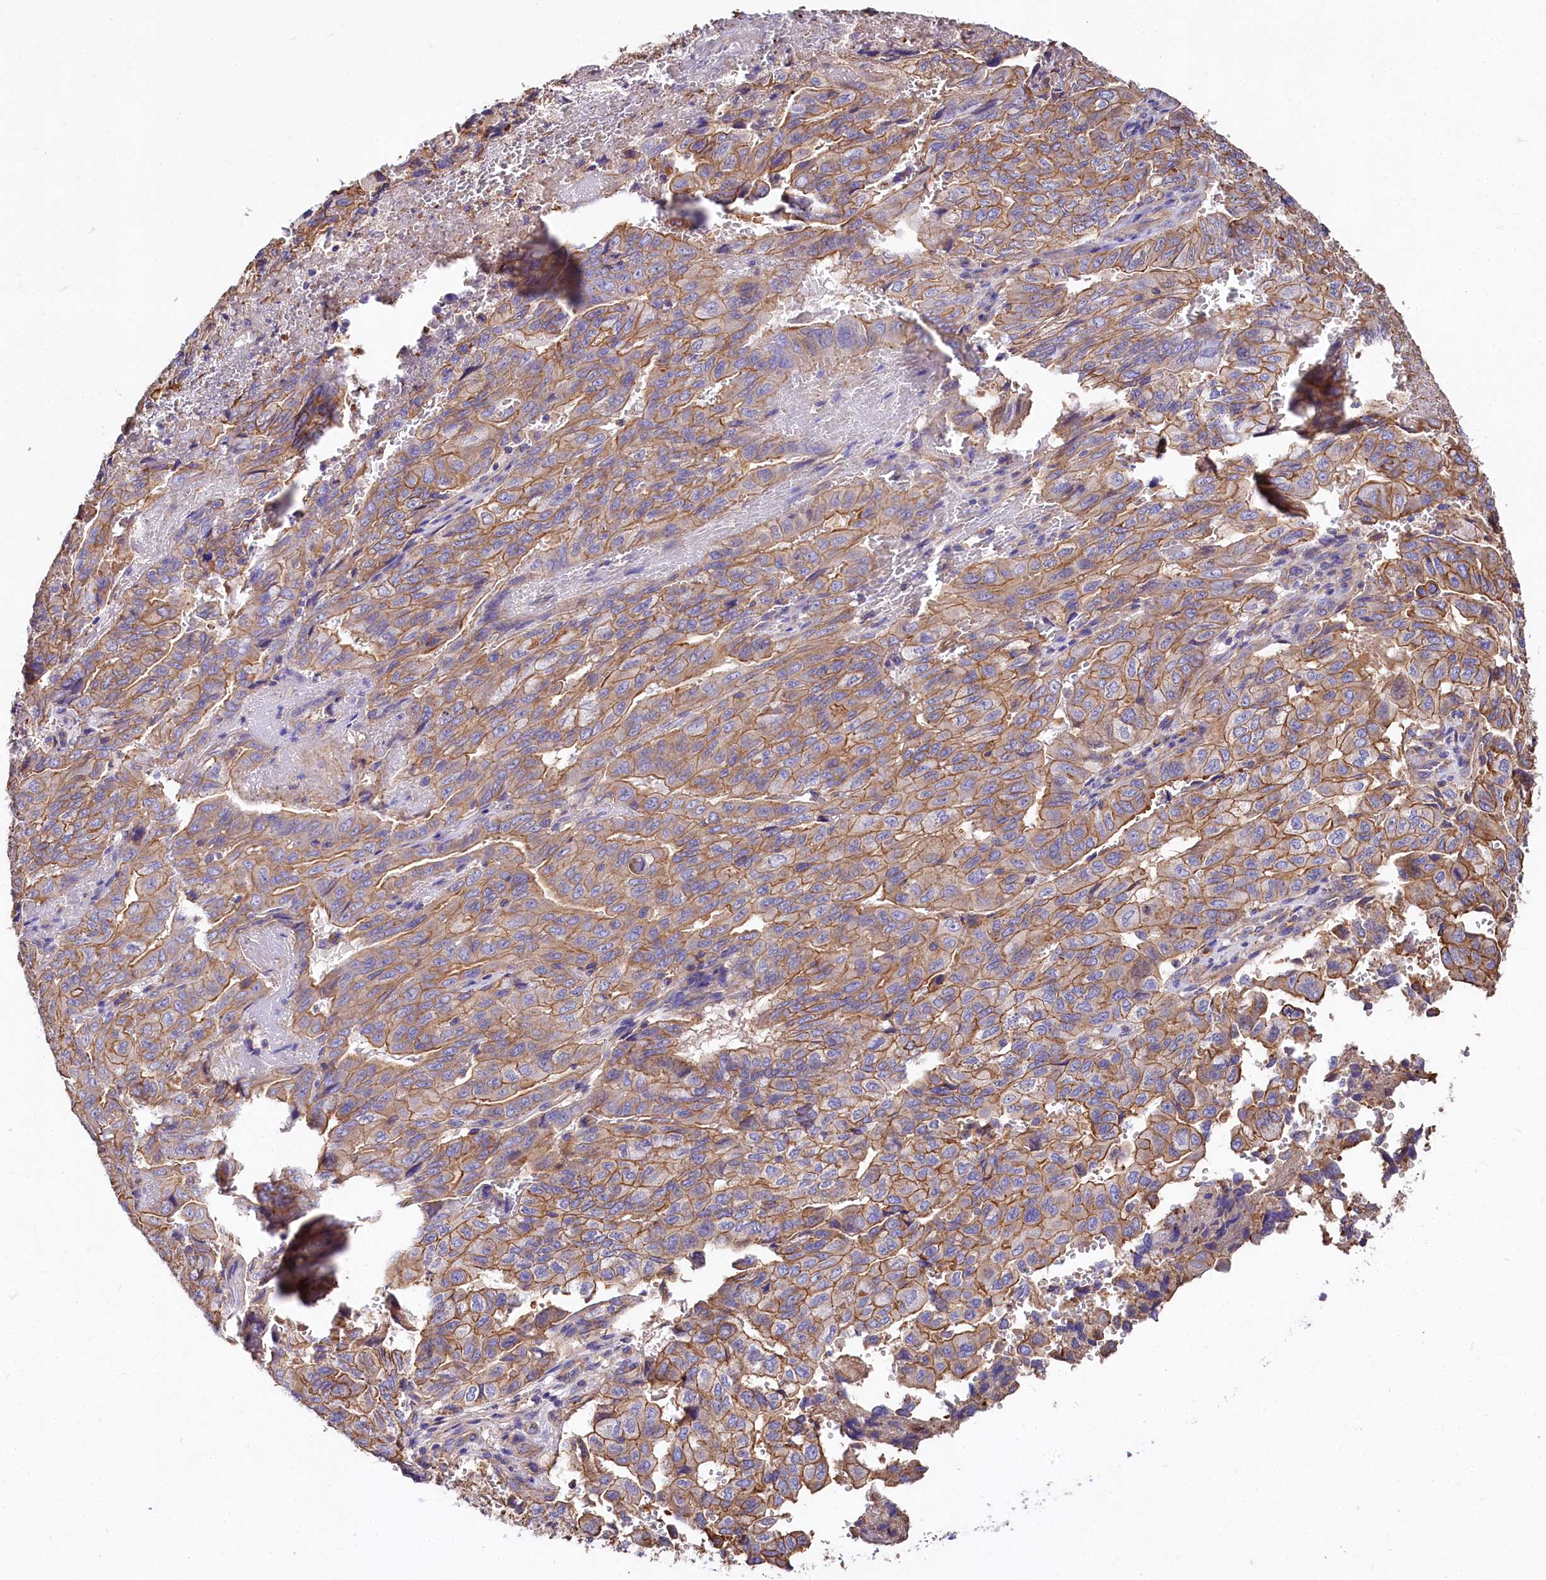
{"staining": {"intensity": "moderate", "quantity": ">75%", "location": "cytoplasmic/membranous"}, "tissue": "pancreatic cancer", "cell_type": "Tumor cells", "image_type": "cancer", "snomed": [{"axis": "morphology", "description": "Adenocarcinoma, NOS"}, {"axis": "topography", "description": "Pancreas"}], "caption": "A medium amount of moderate cytoplasmic/membranous positivity is seen in about >75% of tumor cells in adenocarcinoma (pancreatic) tissue. (brown staining indicates protein expression, while blue staining denotes nuclei).", "gene": "FCHSD2", "patient": {"sex": "male", "age": 51}}